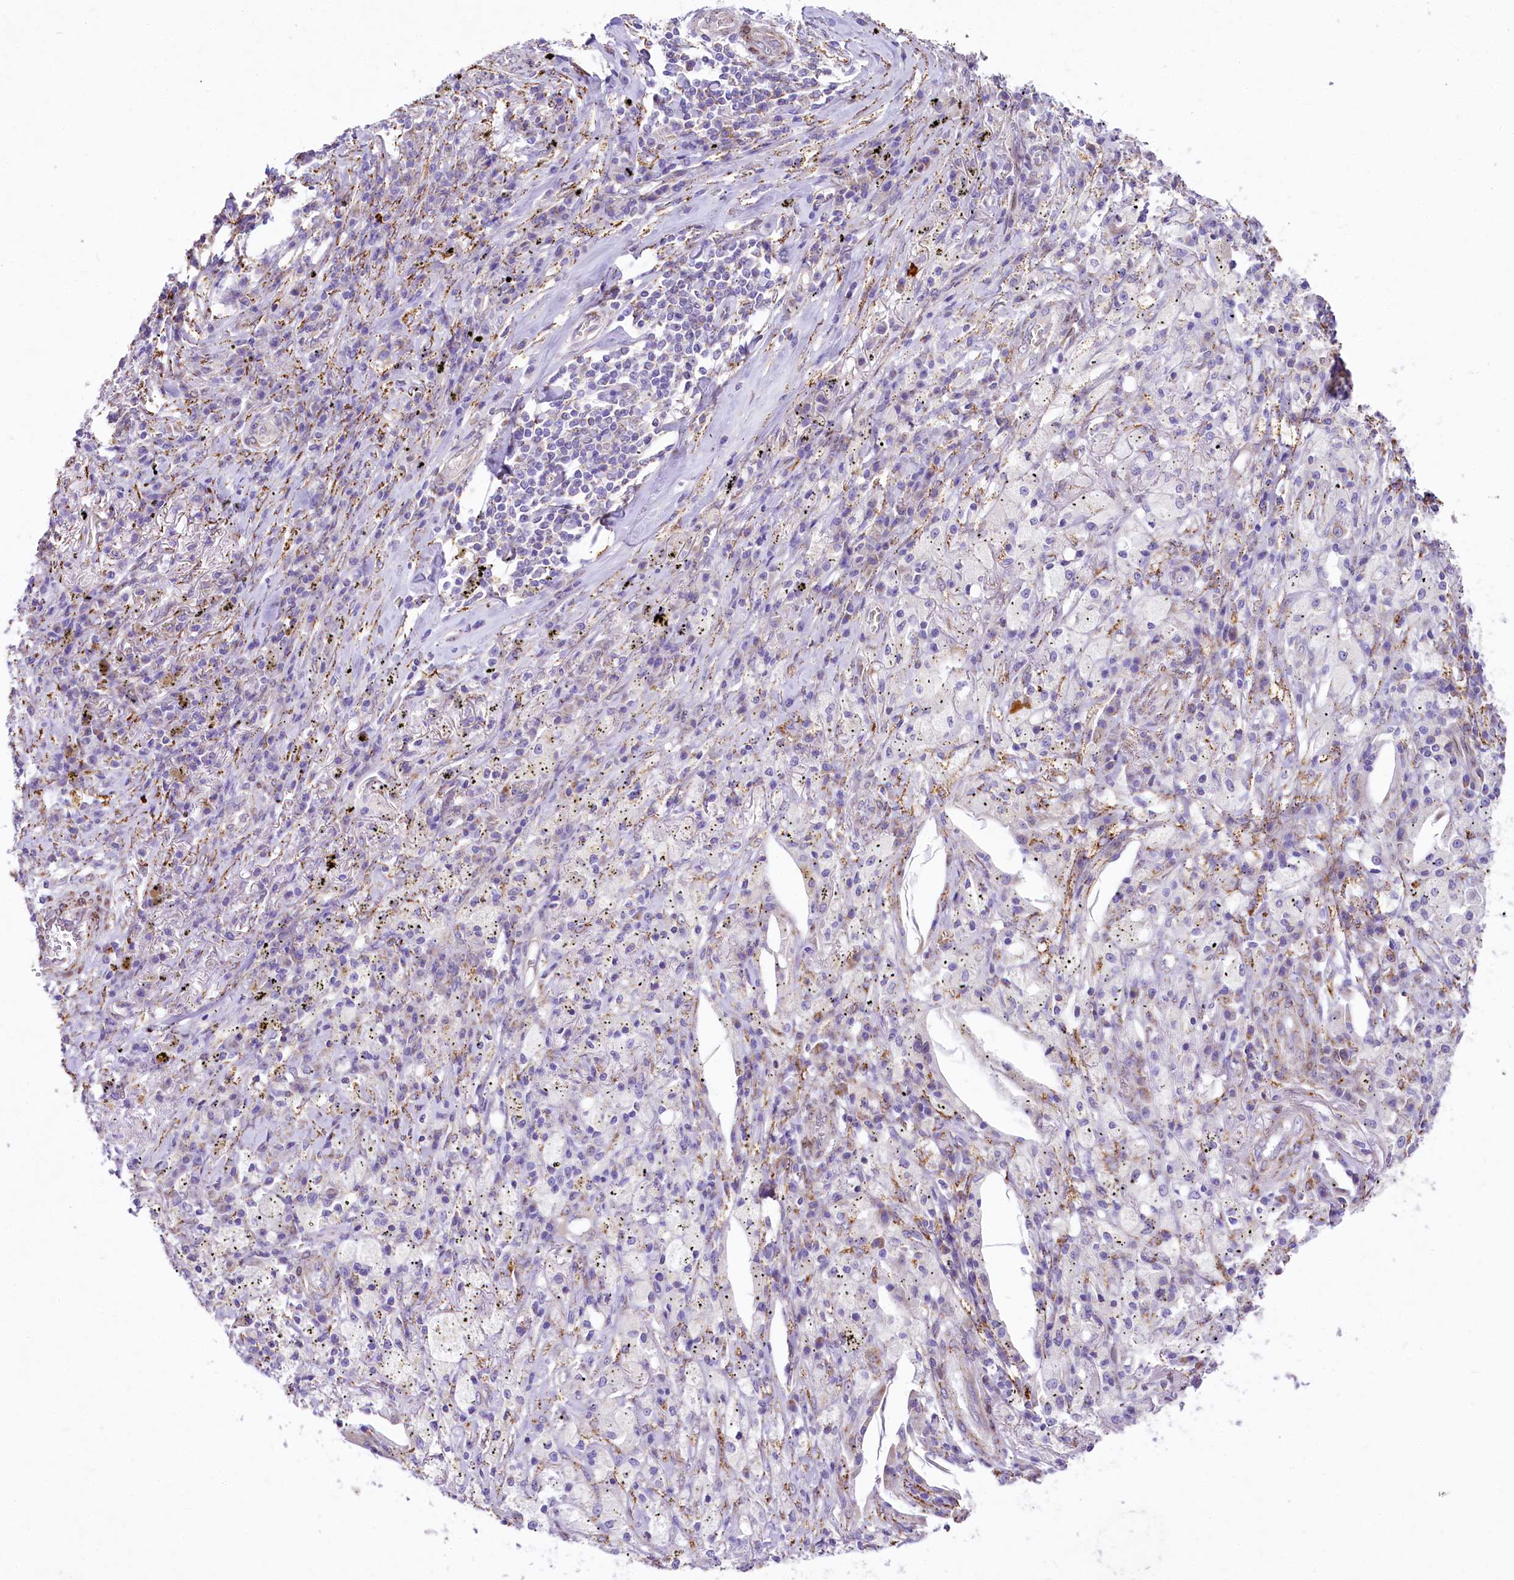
{"staining": {"intensity": "negative", "quantity": "none", "location": "none"}, "tissue": "lung cancer", "cell_type": "Tumor cells", "image_type": "cancer", "snomed": [{"axis": "morphology", "description": "Squamous cell carcinoma, NOS"}, {"axis": "topography", "description": "Lung"}], "caption": "Tumor cells show no significant protein staining in lung squamous cell carcinoma.", "gene": "PPIP5K2", "patient": {"sex": "female", "age": 63}}